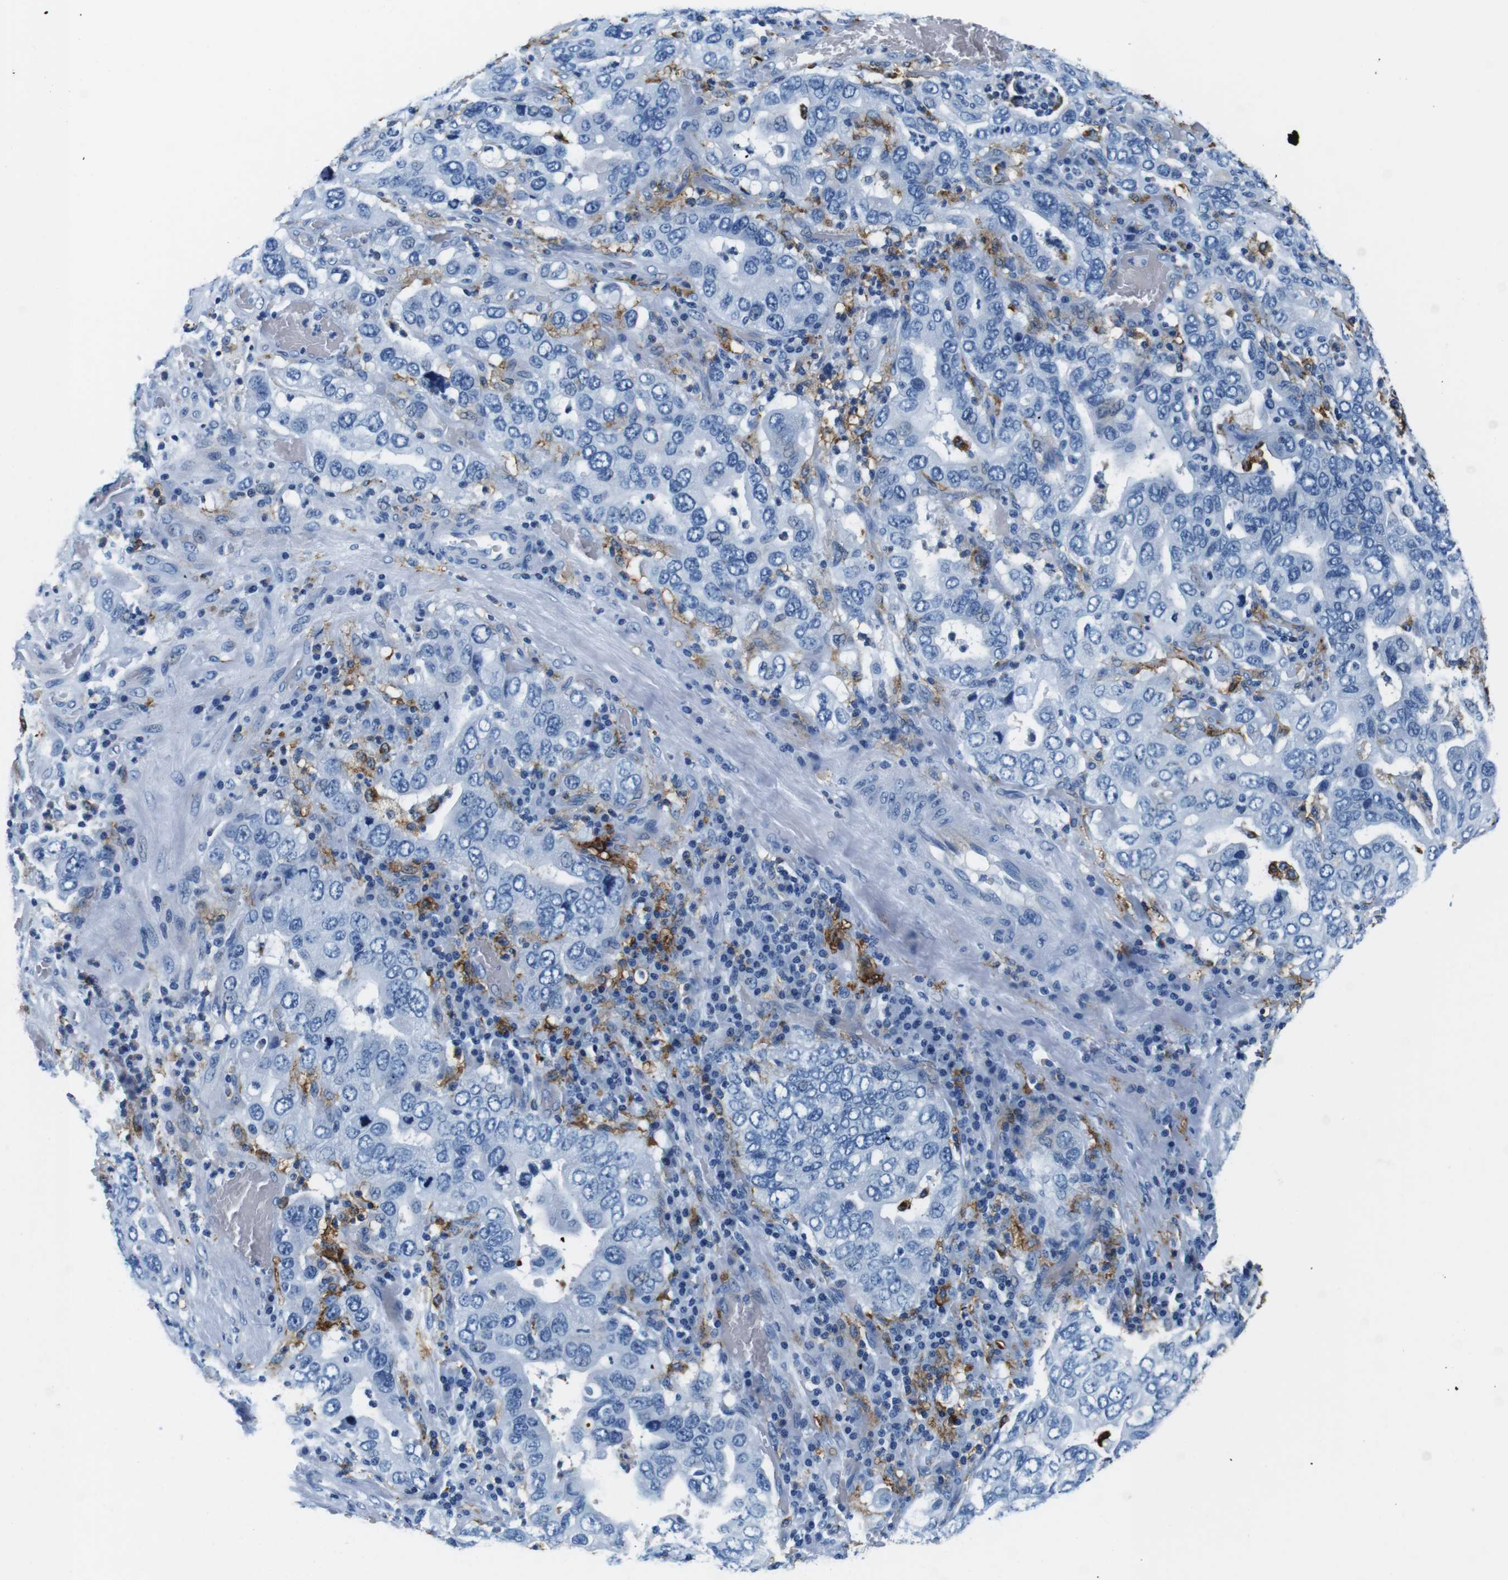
{"staining": {"intensity": "negative", "quantity": "none", "location": "none"}, "tissue": "stomach cancer", "cell_type": "Tumor cells", "image_type": "cancer", "snomed": [{"axis": "morphology", "description": "Adenocarcinoma, NOS"}, {"axis": "topography", "description": "Stomach, upper"}], "caption": "Stomach adenocarcinoma stained for a protein using IHC exhibits no staining tumor cells.", "gene": "HLA-DRB1", "patient": {"sex": "male", "age": 62}}